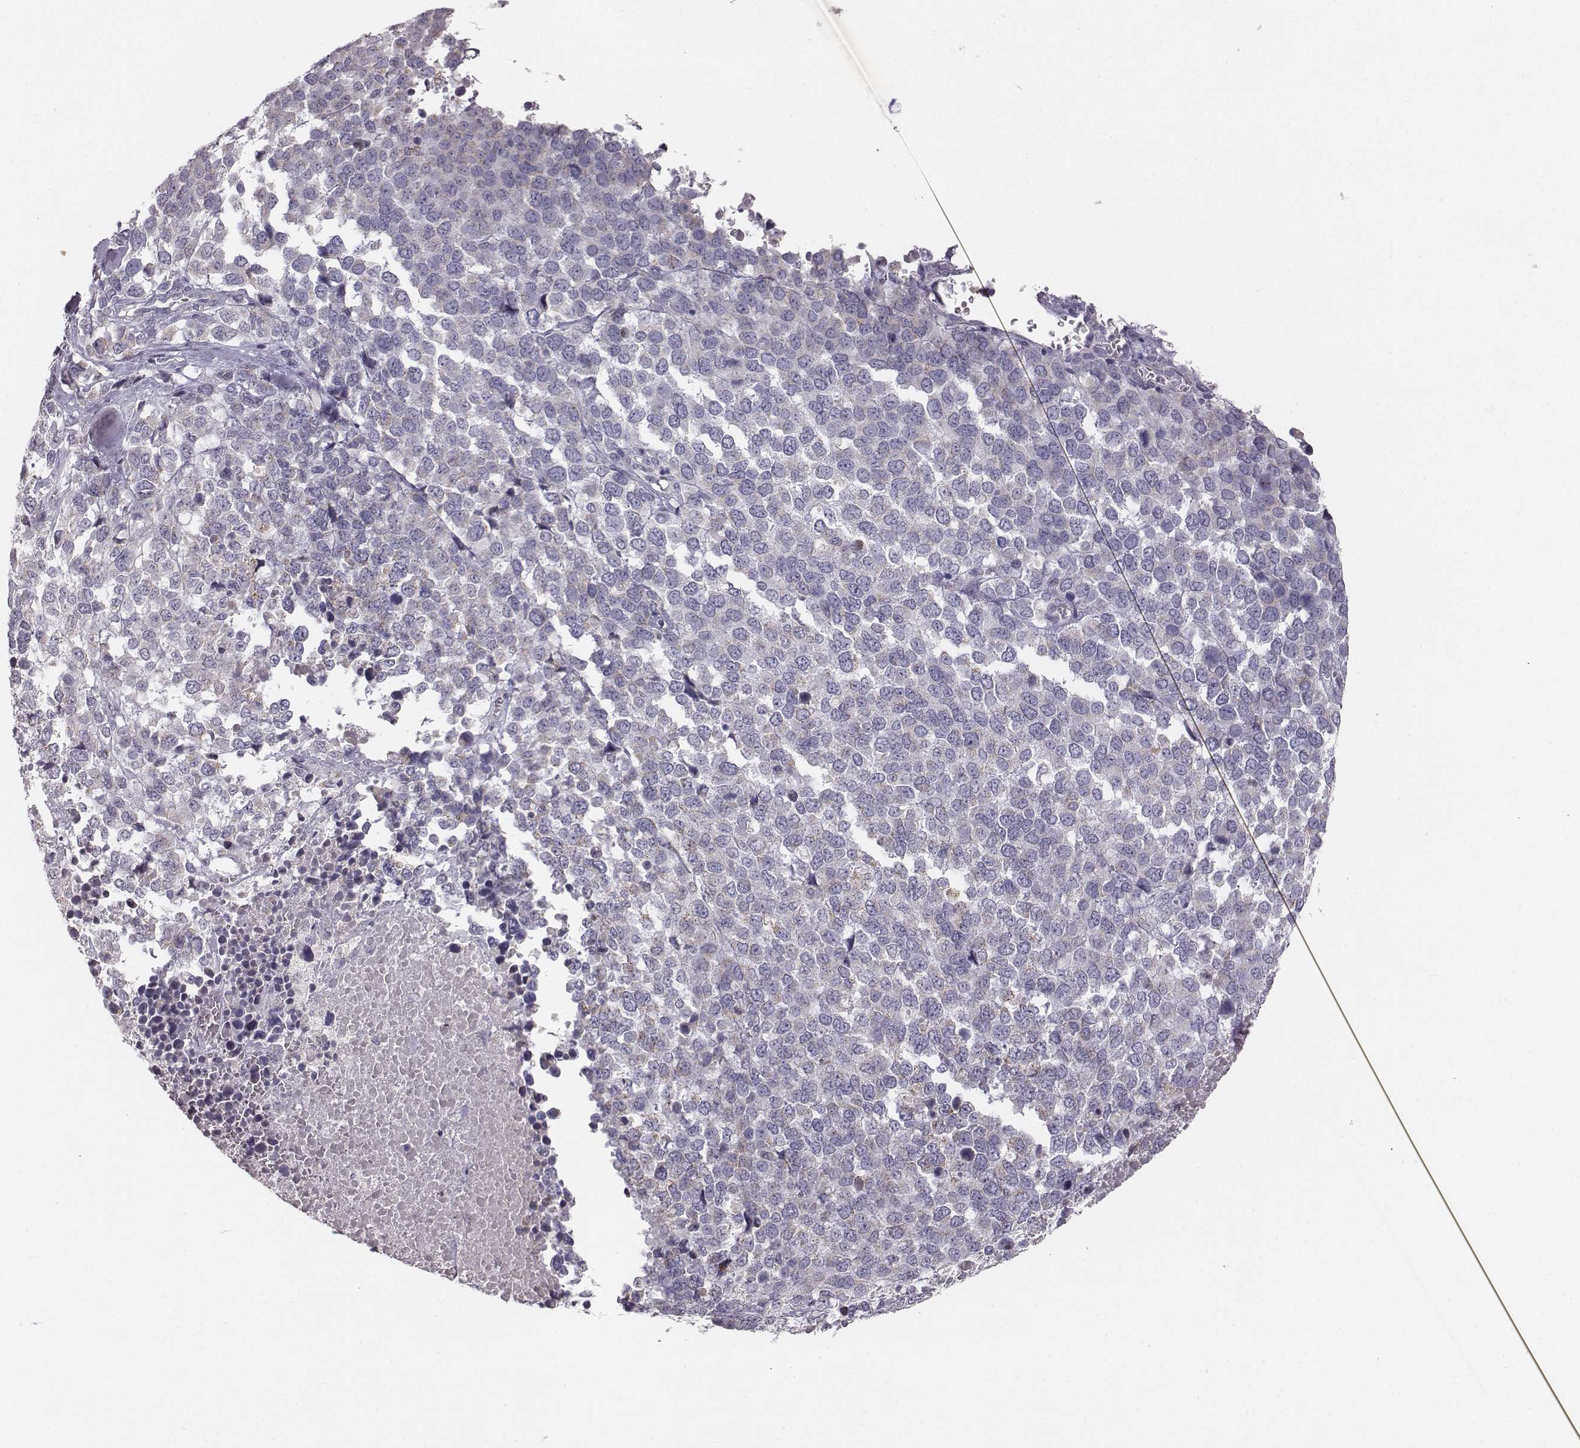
{"staining": {"intensity": "negative", "quantity": "none", "location": "none"}, "tissue": "melanoma", "cell_type": "Tumor cells", "image_type": "cancer", "snomed": [{"axis": "morphology", "description": "Malignant melanoma, Metastatic site"}, {"axis": "topography", "description": "Skin"}], "caption": "Immunohistochemistry histopathology image of neoplastic tissue: human malignant melanoma (metastatic site) stained with DAB (3,3'-diaminobenzidine) demonstrates no significant protein positivity in tumor cells.", "gene": "ABCD3", "patient": {"sex": "male", "age": 84}}